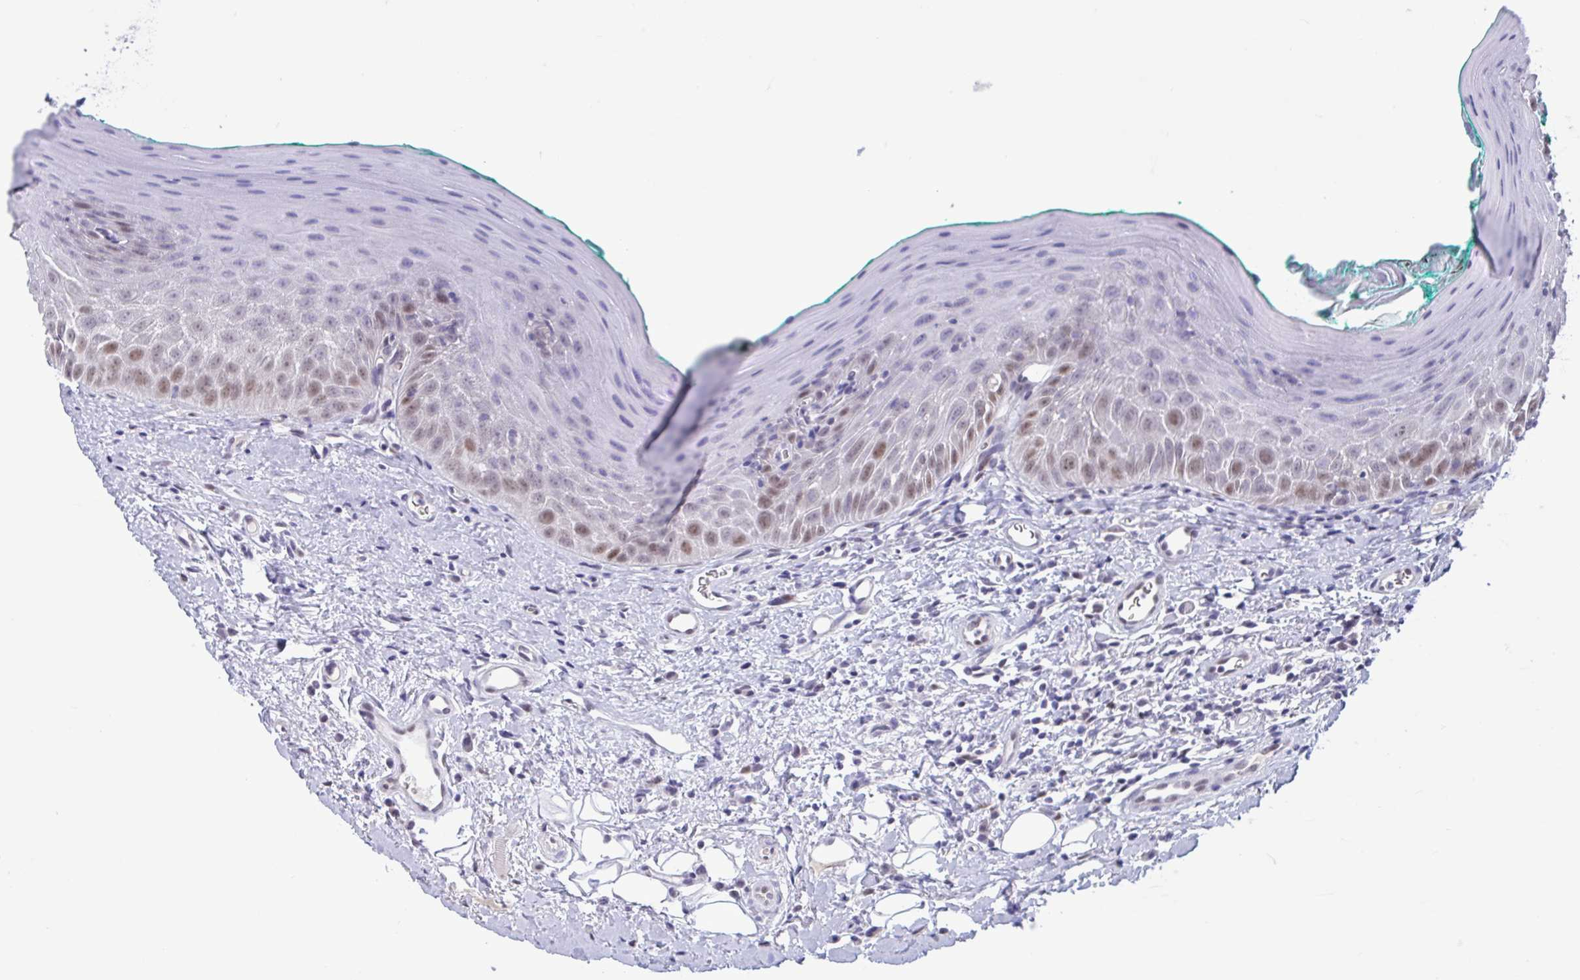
{"staining": {"intensity": "moderate", "quantity": "<25%", "location": "nuclear"}, "tissue": "oral mucosa", "cell_type": "Squamous epithelial cells", "image_type": "normal", "snomed": [{"axis": "morphology", "description": "Normal tissue, NOS"}, {"axis": "topography", "description": "Oral tissue"}, {"axis": "topography", "description": "Tounge, NOS"}], "caption": "Immunohistochemistry (IHC) (DAB (3,3'-diaminobenzidine)) staining of unremarkable oral mucosa demonstrates moderate nuclear protein staining in approximately <25% of squamous epithelial cells.", "gene": "RBL1", "patient": {"sex": "male", "age": 83}}